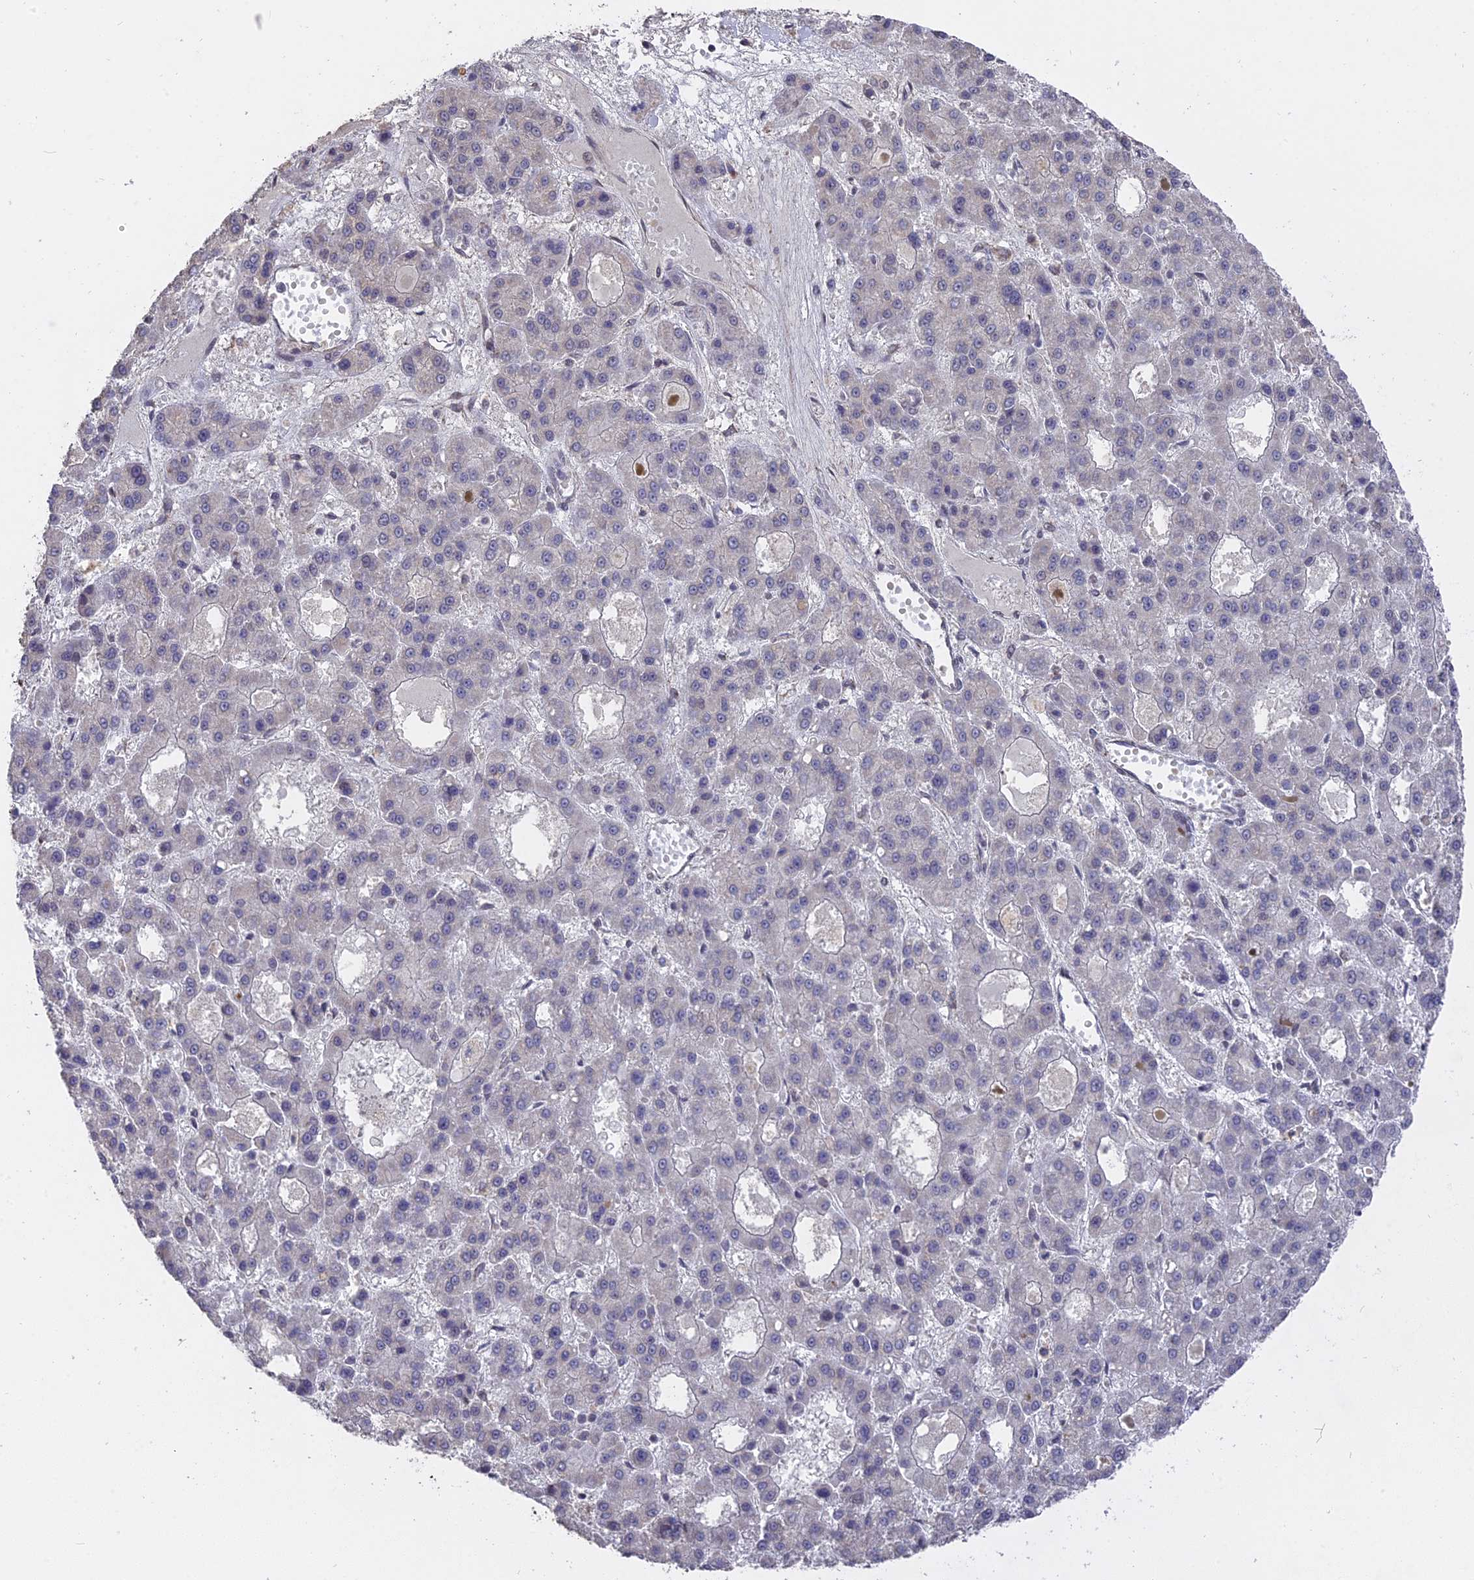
{"staining": {"intensity": "negative", "quantity": "none", "location": "none"}, "tissue": "liver cancer", "cell_type": "Tumor cells", "image_type": "cancer", "snomed": [{"axis": "morphology", "description": "Carcinoma, Hepatocellular, NOS"}, {"axis": "topography", "description": "Liver"}], "caption": "This is a histopathology image of immunohistochemistry staining of hepatocellular carcinoma (liver), which shows no expression in tumor cells.", "gene": "NR1H3", "patient": {"sex": "male", "age": 70}}